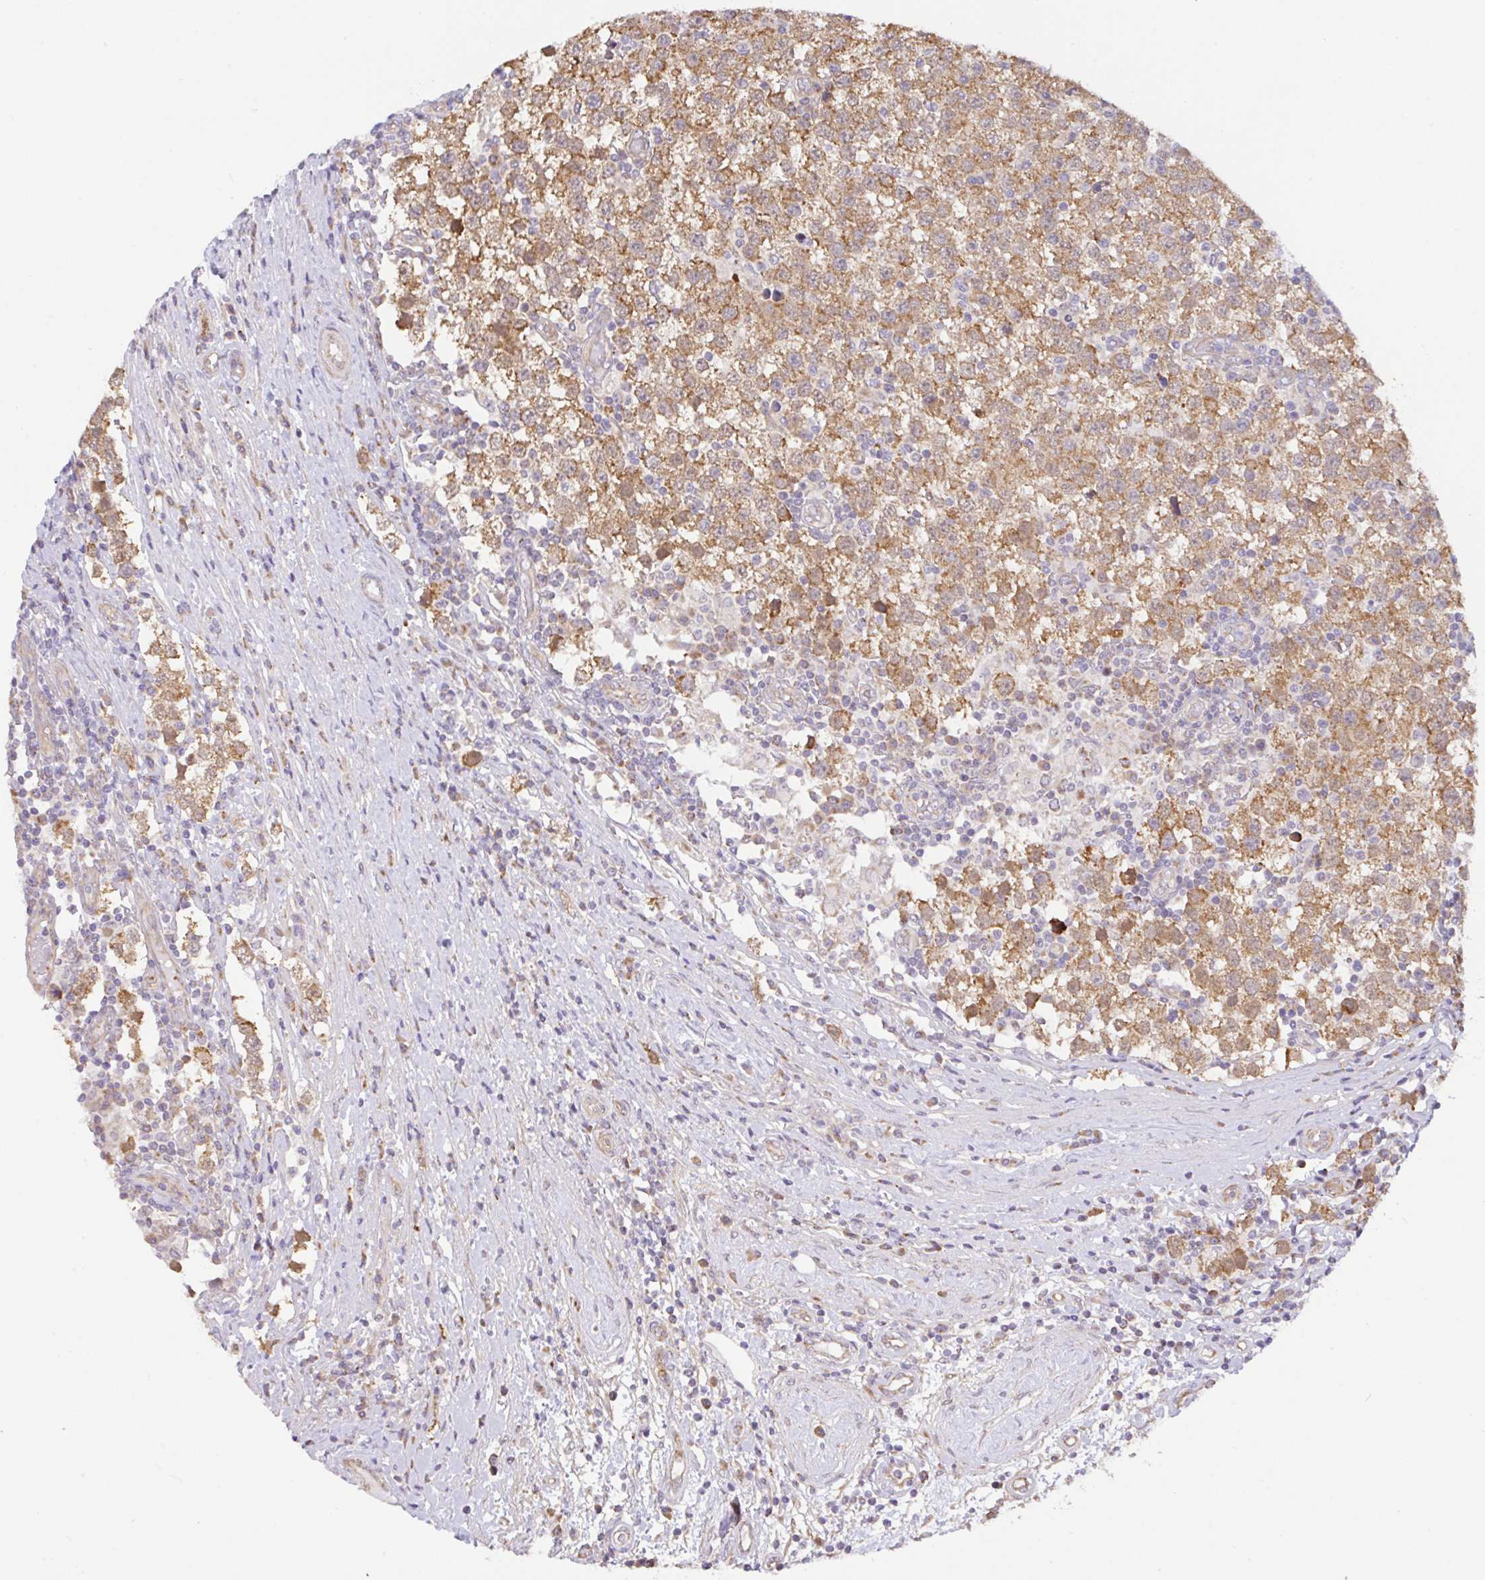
{"staining": {"intensity": "moderate", "quantity": ">75%", "location": "cytoplasmic/membranous"}, "tissue": "testis cancer", "cell_type": "Tumor cells", "image_type": "cancer", "snomed": [{"axis": "morphology", "description": "Seminoma, NOS"}, {"axis": "topography", "description": "Testis"}], "caption": "The histopathology image demonstrates immunohistochemical staining of testis seminoma. There is moderate cytoplasmic/membranous positivity is identified in approximately >75% of tumor cells.", "gene": "DLEU7", "patient": {"sex": "male", "age": 34}}